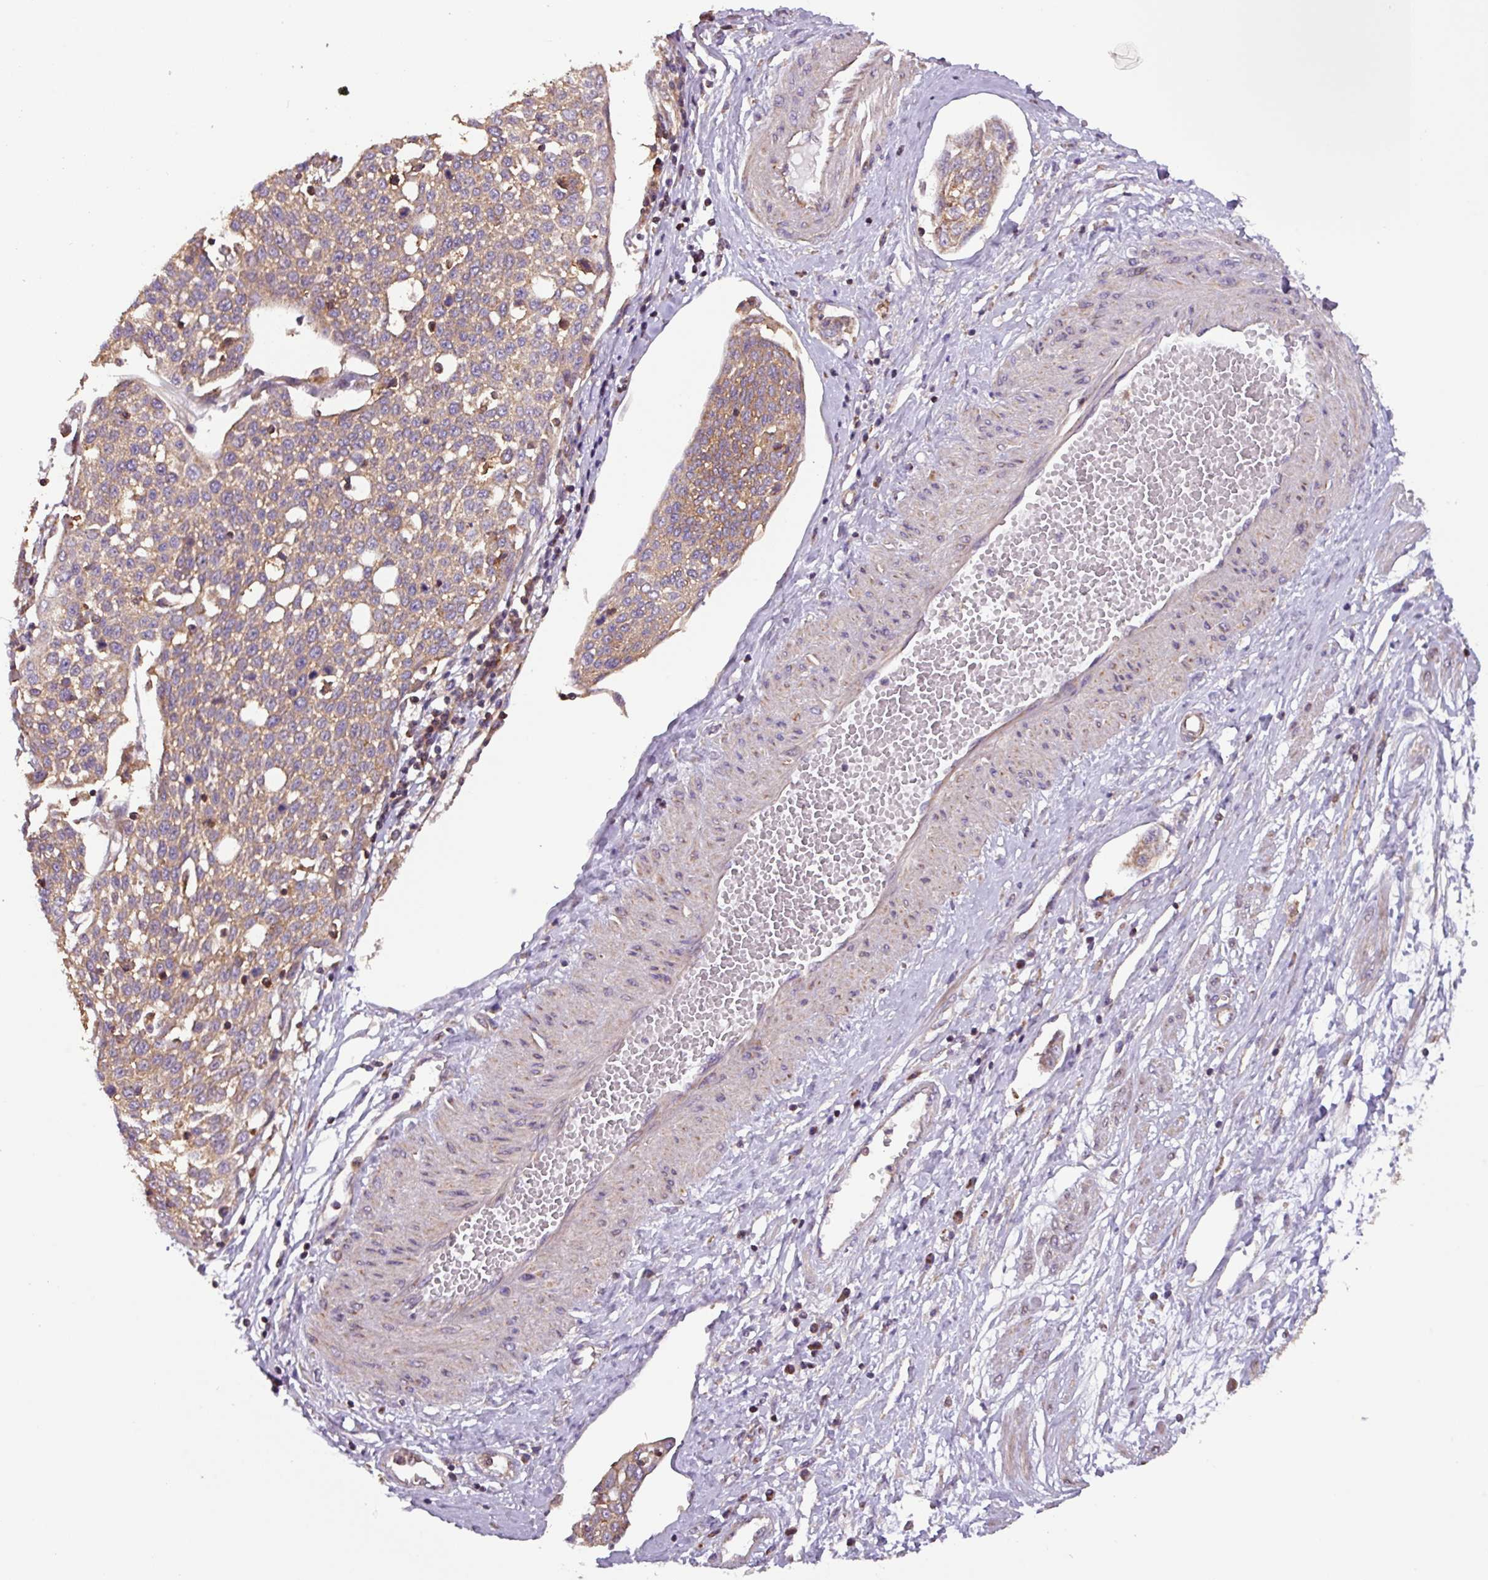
{"staining": {"intensity": "moderate", "quantity": ">75%", "location": "cytoplasmic/membranous"}, "tissue": "cervical cancer", "cell_type": "Tumor cells", "image_type": "cancer", "snomed": [{"axis": "morphology", "description": "Squamous cell carcinoma, NOS"}, {"axis": "topography", "description": "Cervix"}], "caption": "Protein analysis of cervical cancer (squamous cell carcinoma) tissue displays moderate cytoplasmic/membranous positivity in about >75% of tumor cells.", "gene": "PLEKHD1", "patient": {"sex": "female", "age": 34}}